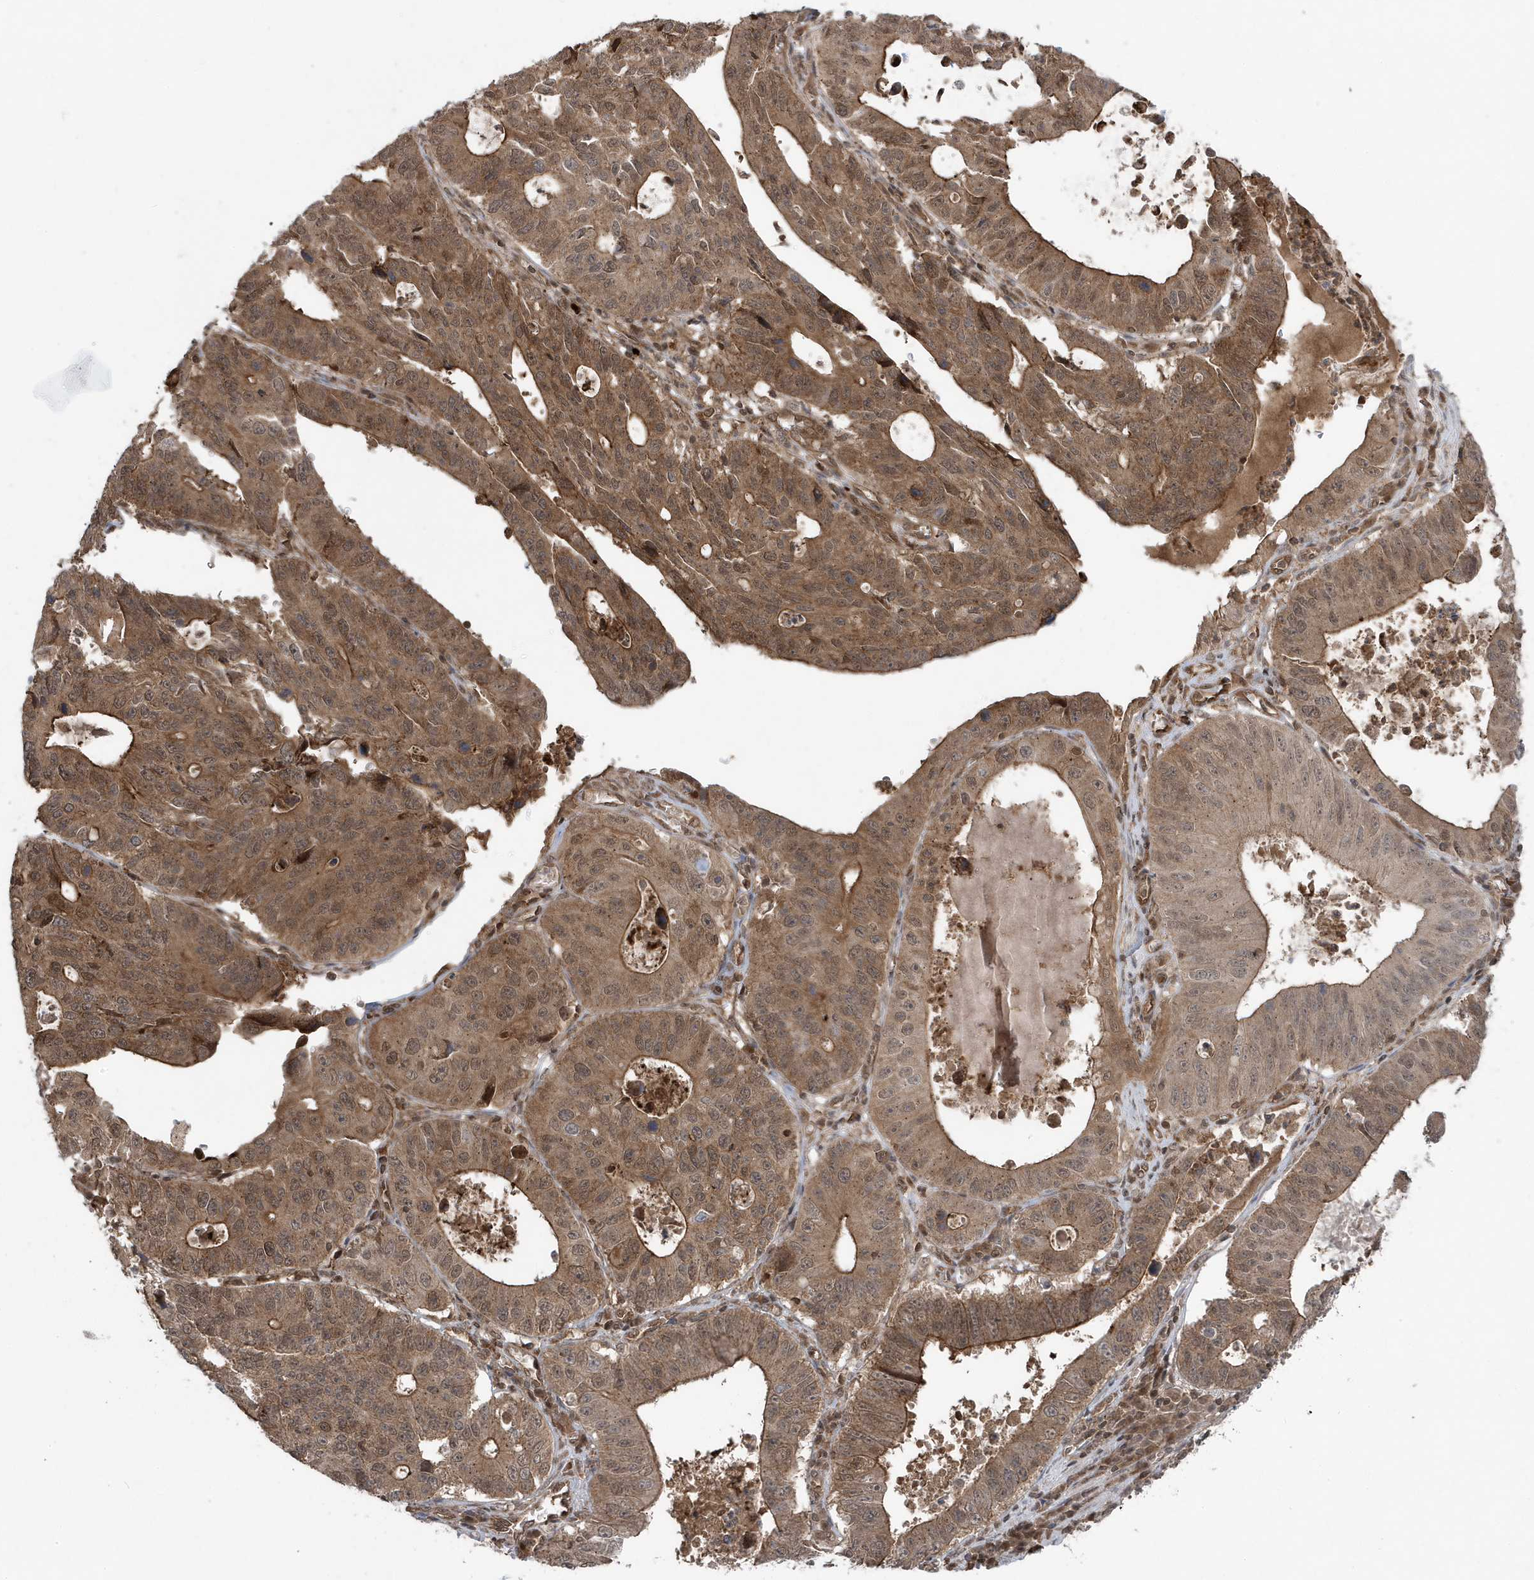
{"staining": {"intensity": "moderate", "quantity": ">75%", "location": "cytoplasmic/membranous"}, "tissue": "stomach cancer", "cell_type": "Tumor cells", "image_type": "cancer", "snomed": [{"axis": "morphology", "description": "Adenocarcinoma, NOS"}, {"axis": "topography", "description": "Stomach"}], "caption": "Human stomach cancer stained for a protein (brown) displays moderate cytoplasmic/membranous positive staining in about >75% of tumor cells.", "gene": "MAPK1IP1L", "patient": {"sex": "male", "age": 59}}